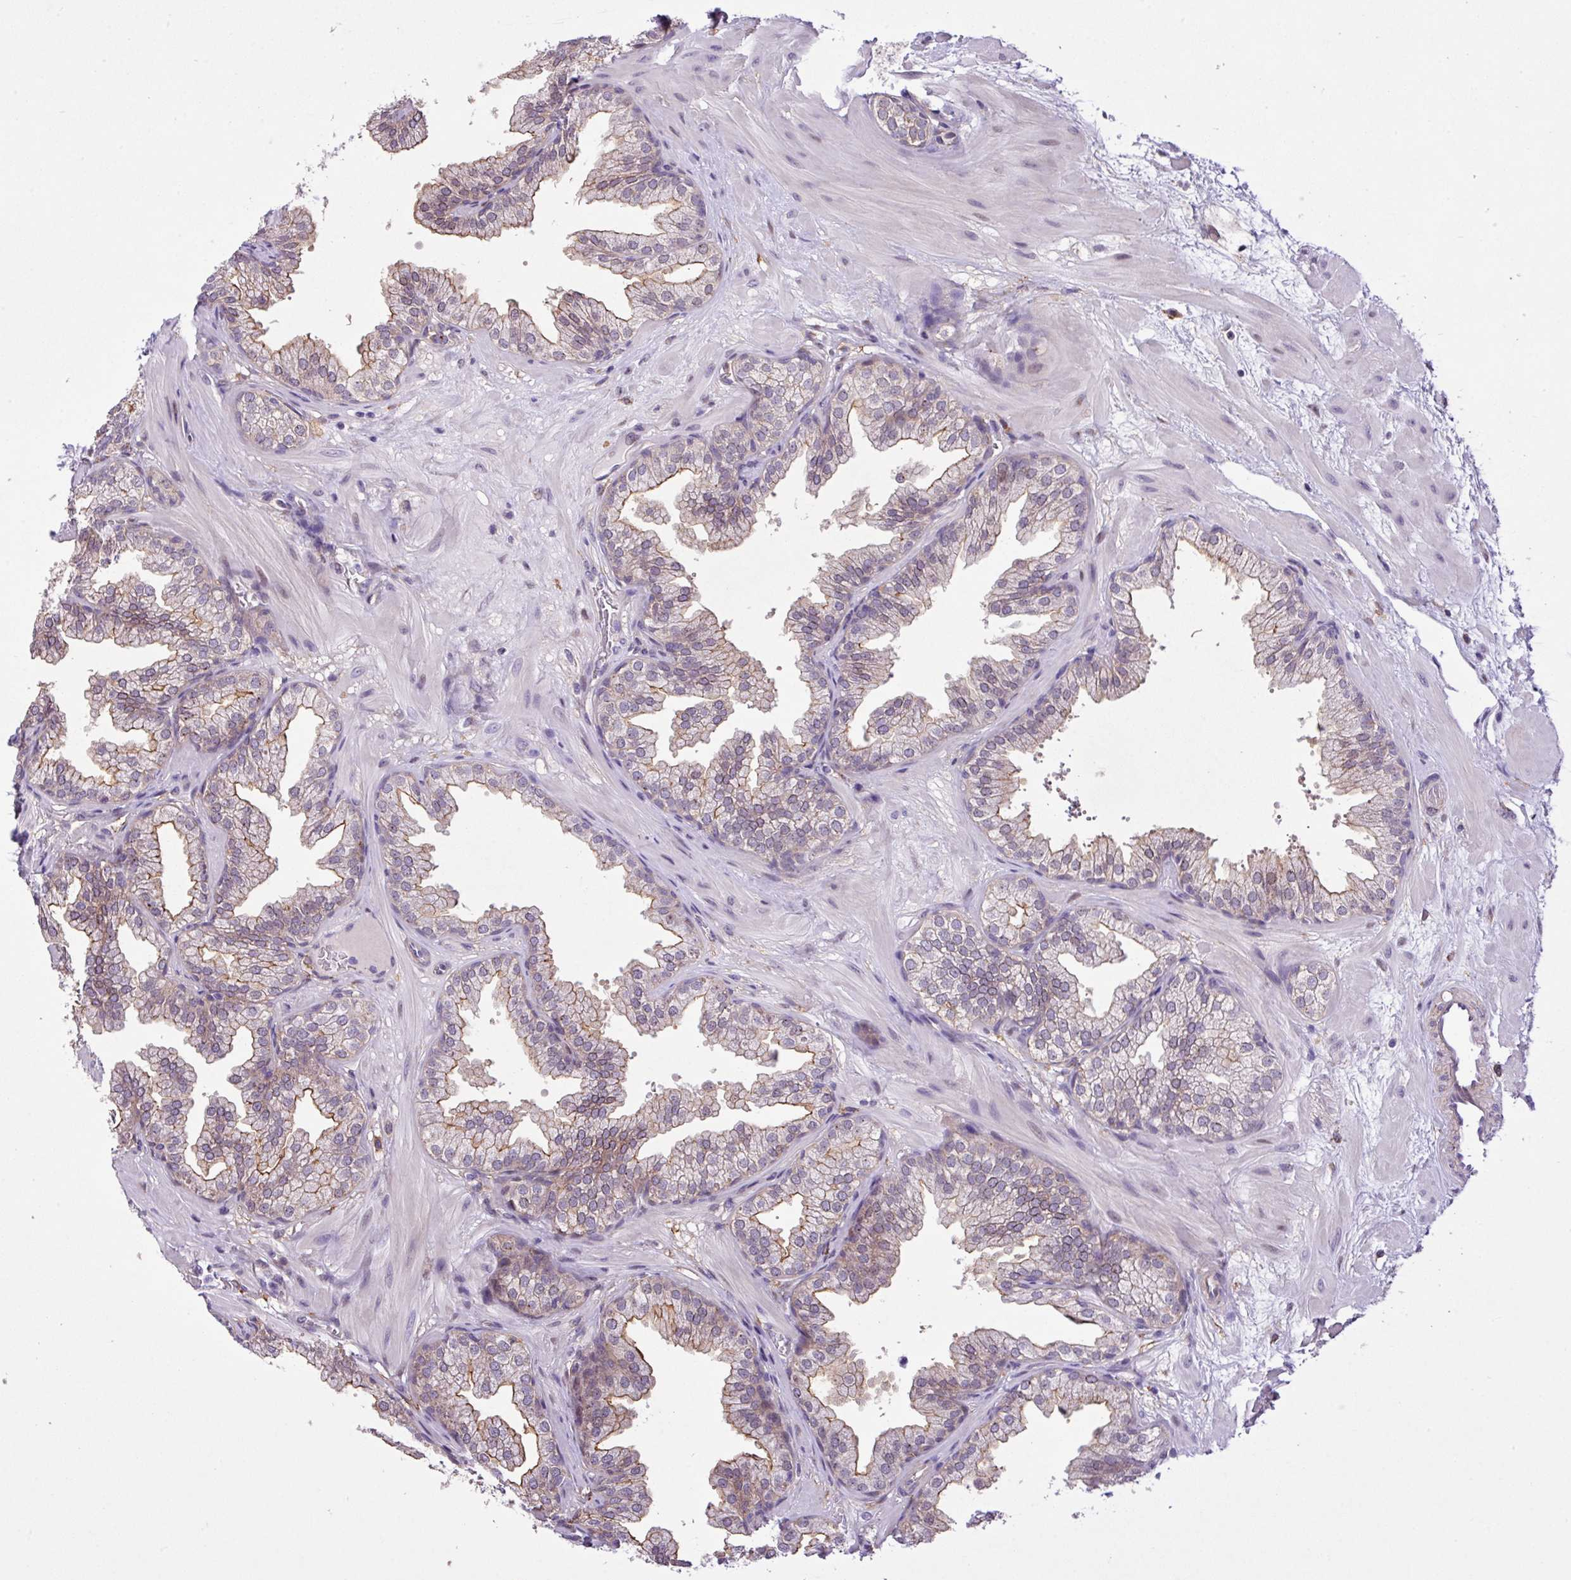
{"staining": {"intensity": "moderate", "quantity": "25%-75%", "location": "cytoplasmic/membranous"}, "tissue": "prostate", "cell_type": "Glandular cells", "image_type": "normal", "snomed": [{"axis": "morphology", "description": "Normal tissue, NOS"}, {"axis": "topography", "description": "Prostate"}], "caption": "This histopathology image exhibits normal prostate stained with immunohistochemistry to label a protein in brown. The cytoplasmic/membranous of glandular cells show moderate positivity for the protein. Nuclei are counter-stained blue.", "gene": "RPP25L", "patient": {"sex": "male", "age": 37}}